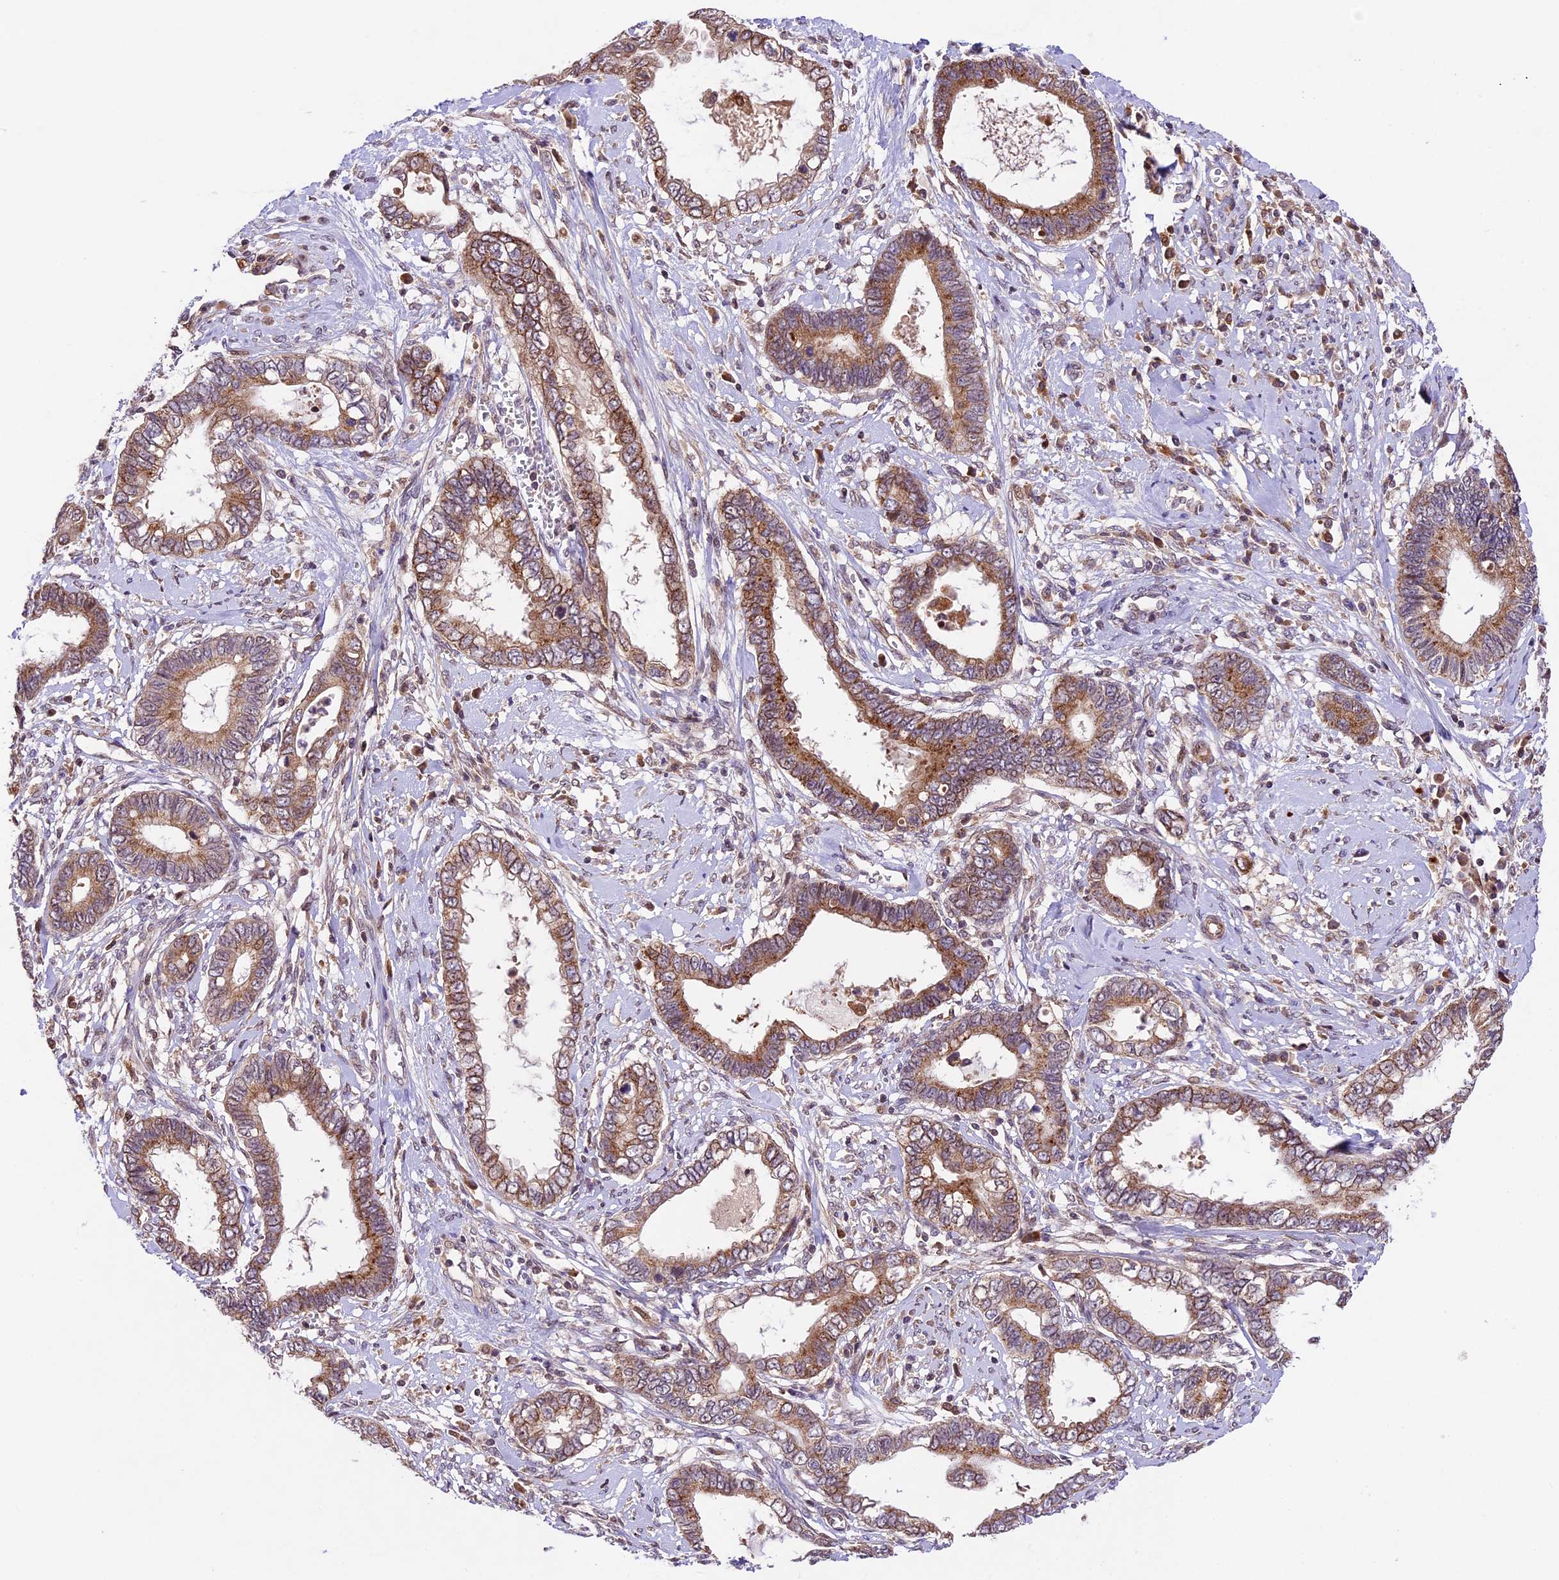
{"staining": {"intensity": "moderate", "quantity": ">75%", "location": "cytoplasmic/membranous"}, "tissue": "cervical cancer", "cell_type": "Tumor cells", "image_type": "cancer", "snomed": [{"axis": "morphology", "description": "Adenocarcinoma, NOS"}, {"axis": "topography", "description": "Cervix"}], "caption": "Human cervical cancer (adenocarcinoma) stained for a protein (brown) shows moderate cytoplasmic/membranous positive positivity in about >75% of tumor cells.", "gene": "CCSER1", "patient": {"sex": "female", "age": 44}}